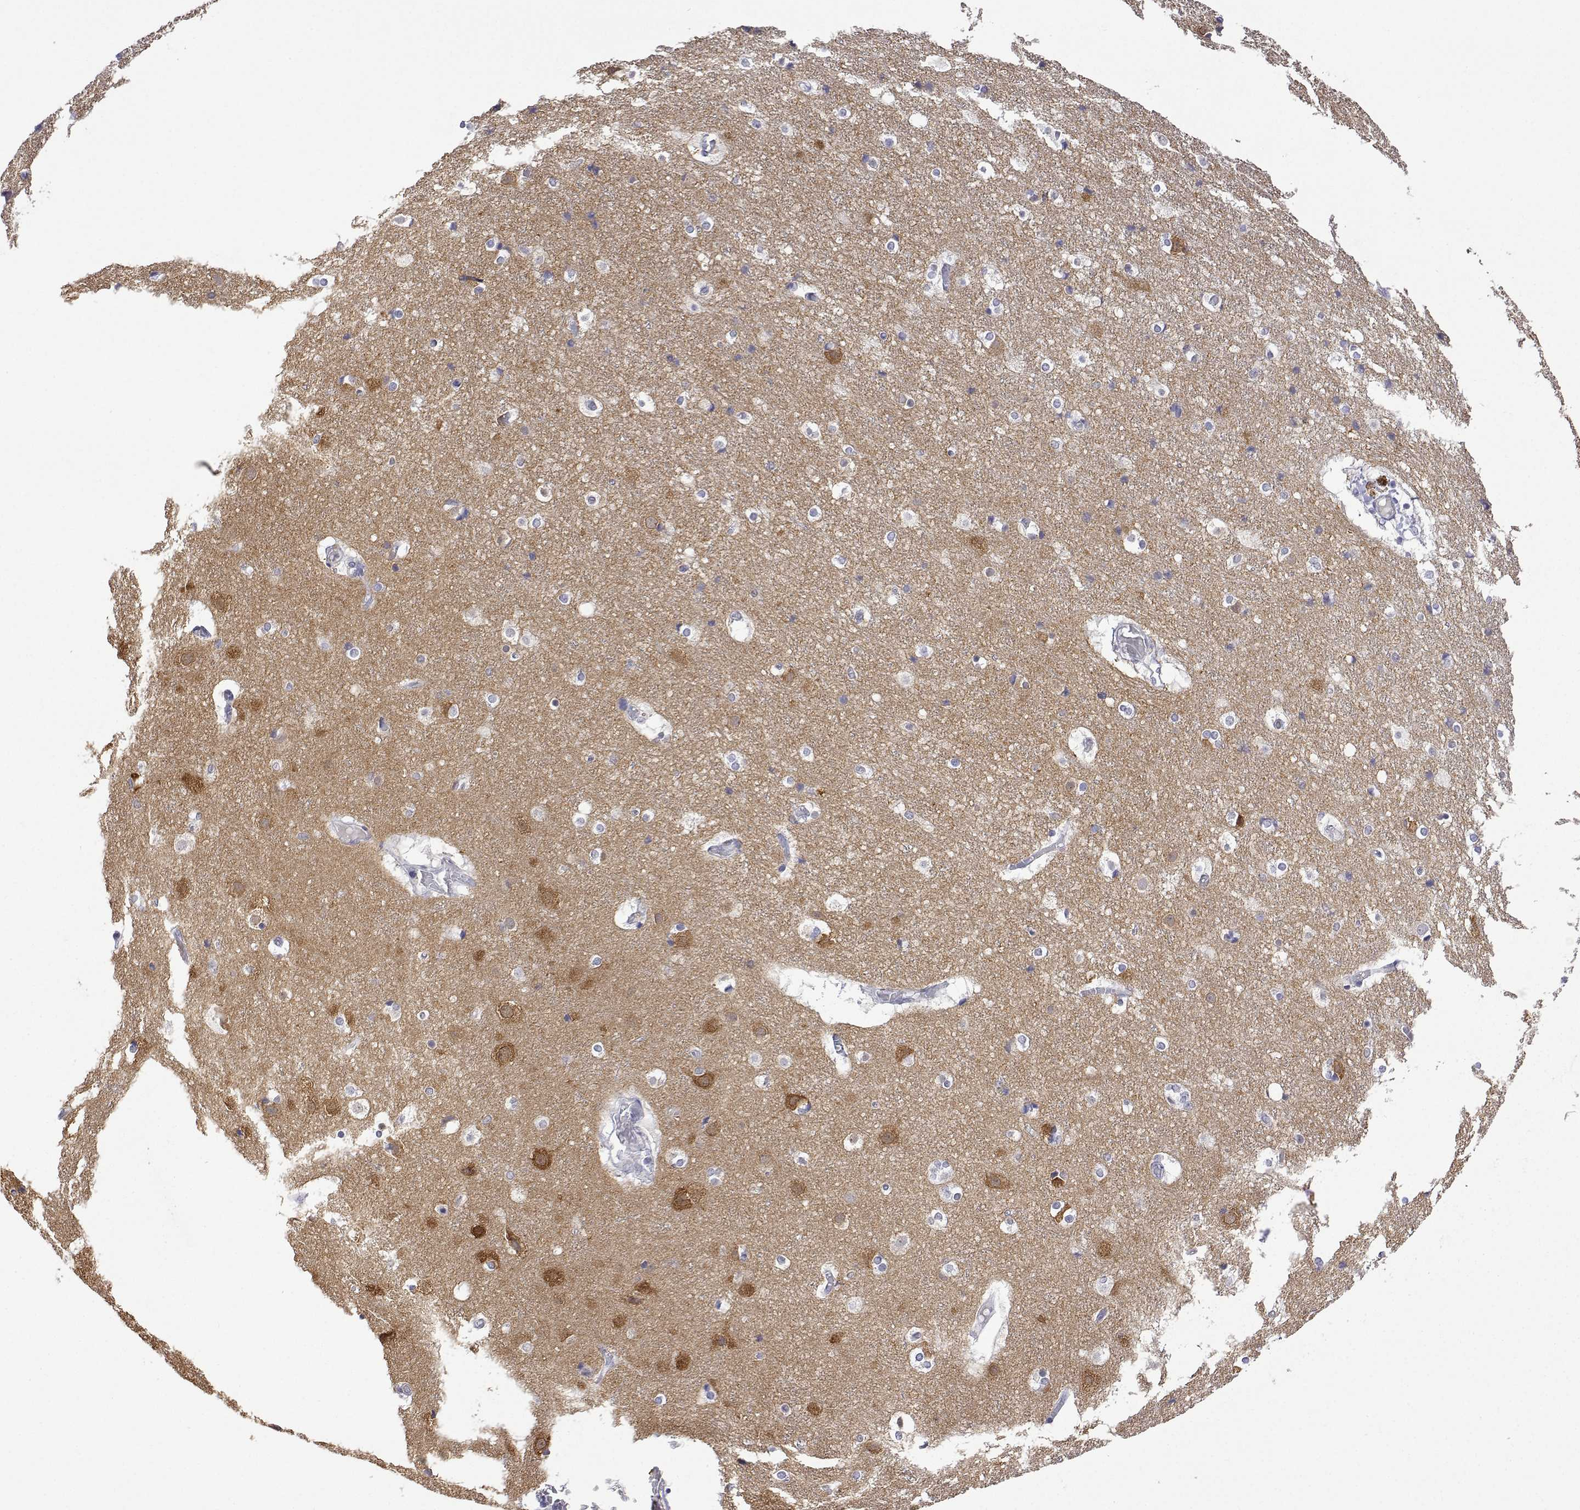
{"staining": {"intensity": "negative", "quantity": "none", "location": "none"}, "tissue": "cerebral cortex", "cell_type": "Endothelial cells", "image_type": "normal", "snomed": [{"axis": "morphology", "description": "Normal tissue, NOS"}, {"axis": "topography", "description": "Cerebral cortex"}], "caption": "Endothelial cells are negative for protein expression in unremarkable human cerebral cortex. (DAB (3,3'-diaminobenzidine) immunohistochemistry (IHC), high magnification).", "gene": "PLCB1", "patient": {"sex": "female", "age": 52}}